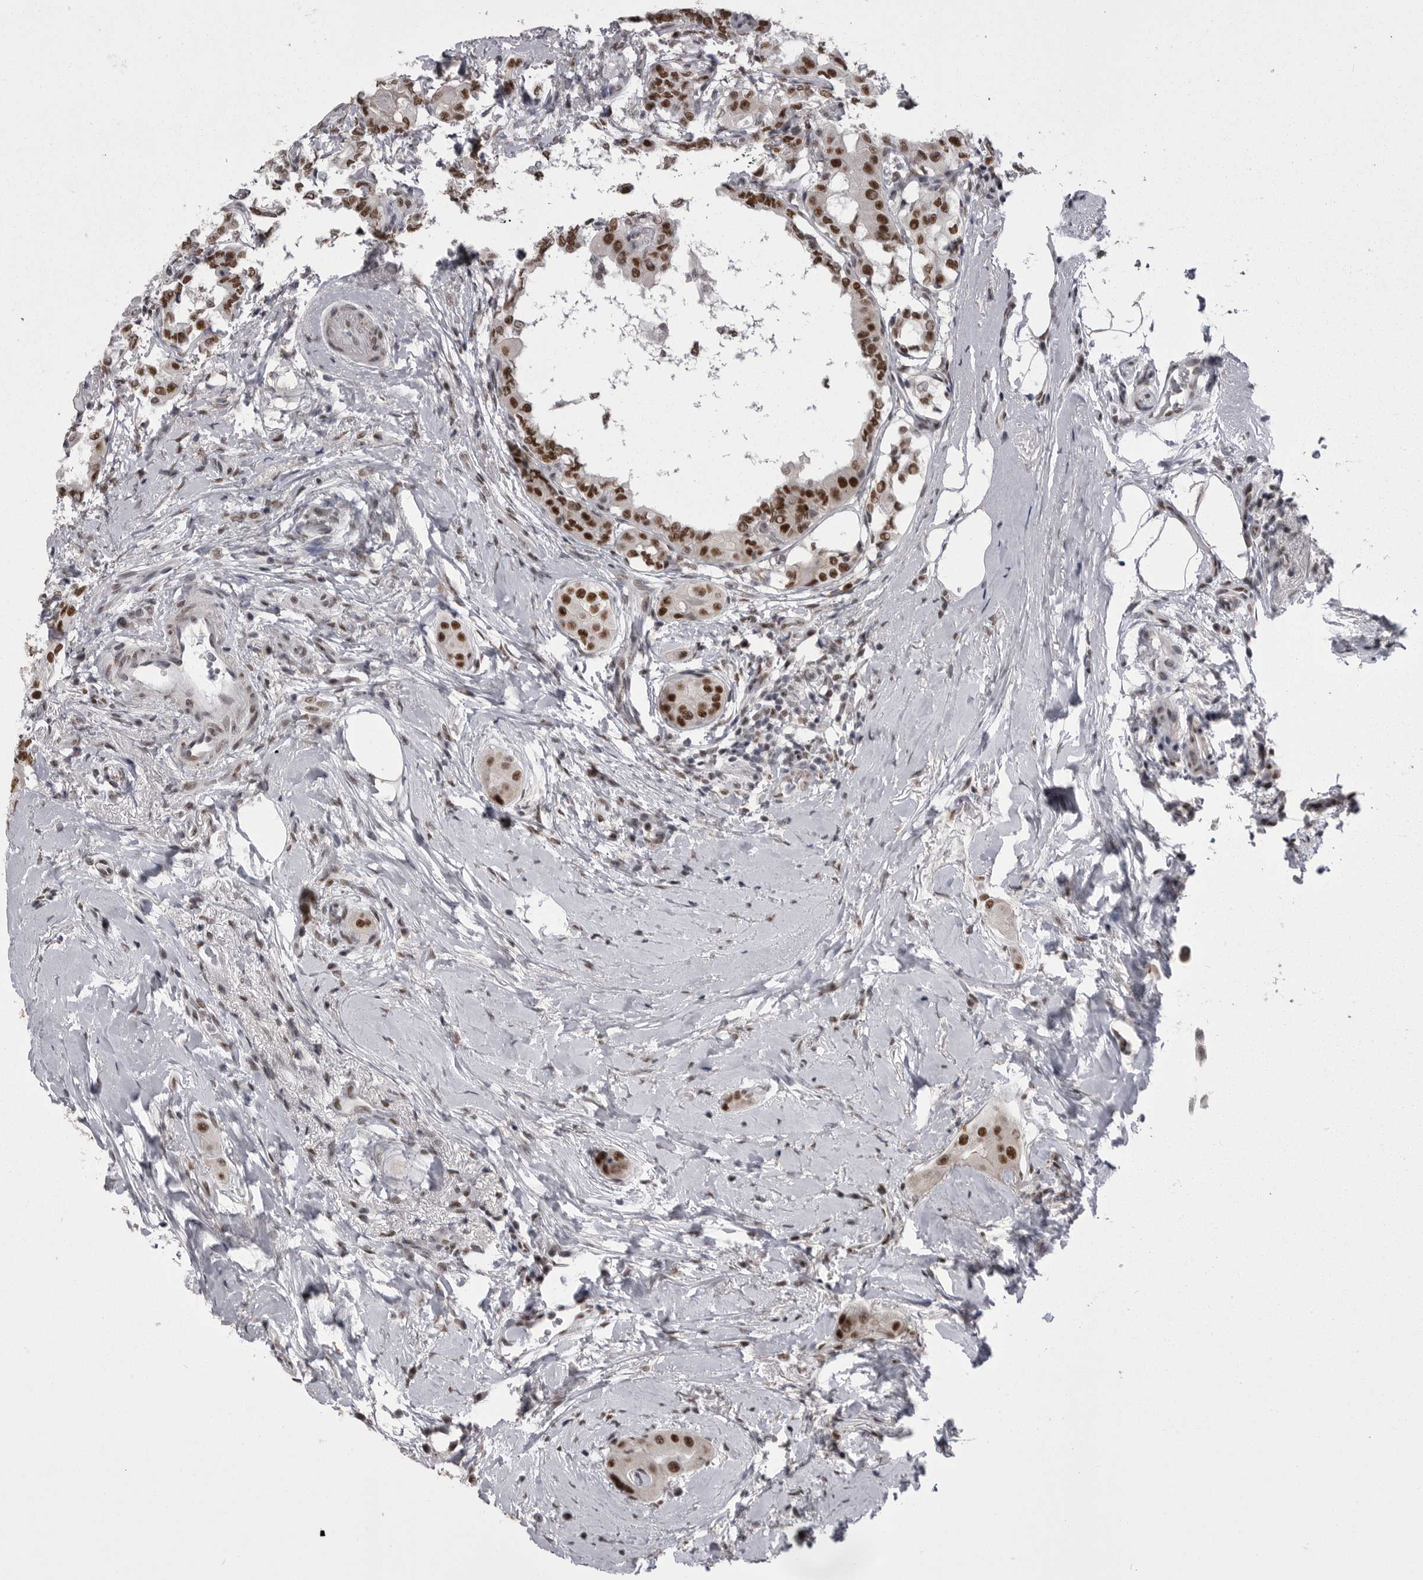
{"staining": {"intensity": "strong", "quantity": ">75%", "location": "nuclear"}, "tissue": "thyroid cancer", "cell_type": "Tumor cells", "image_type": "cancer", "snomed": [{"axis": "morphology", "description": "Papillary adenocarcinoma, NOS"}, {"axis": "topography", "description": "Thyroid gland"}], "caption": "About >75% of tumor cells in human papillary adenocarcinoma (thyroid) show strong nuclear protein staining as visualized by brown immunohistochemical staining.", "gene": "MEPCE", "patient": {"sex": "male", "age": 33}}